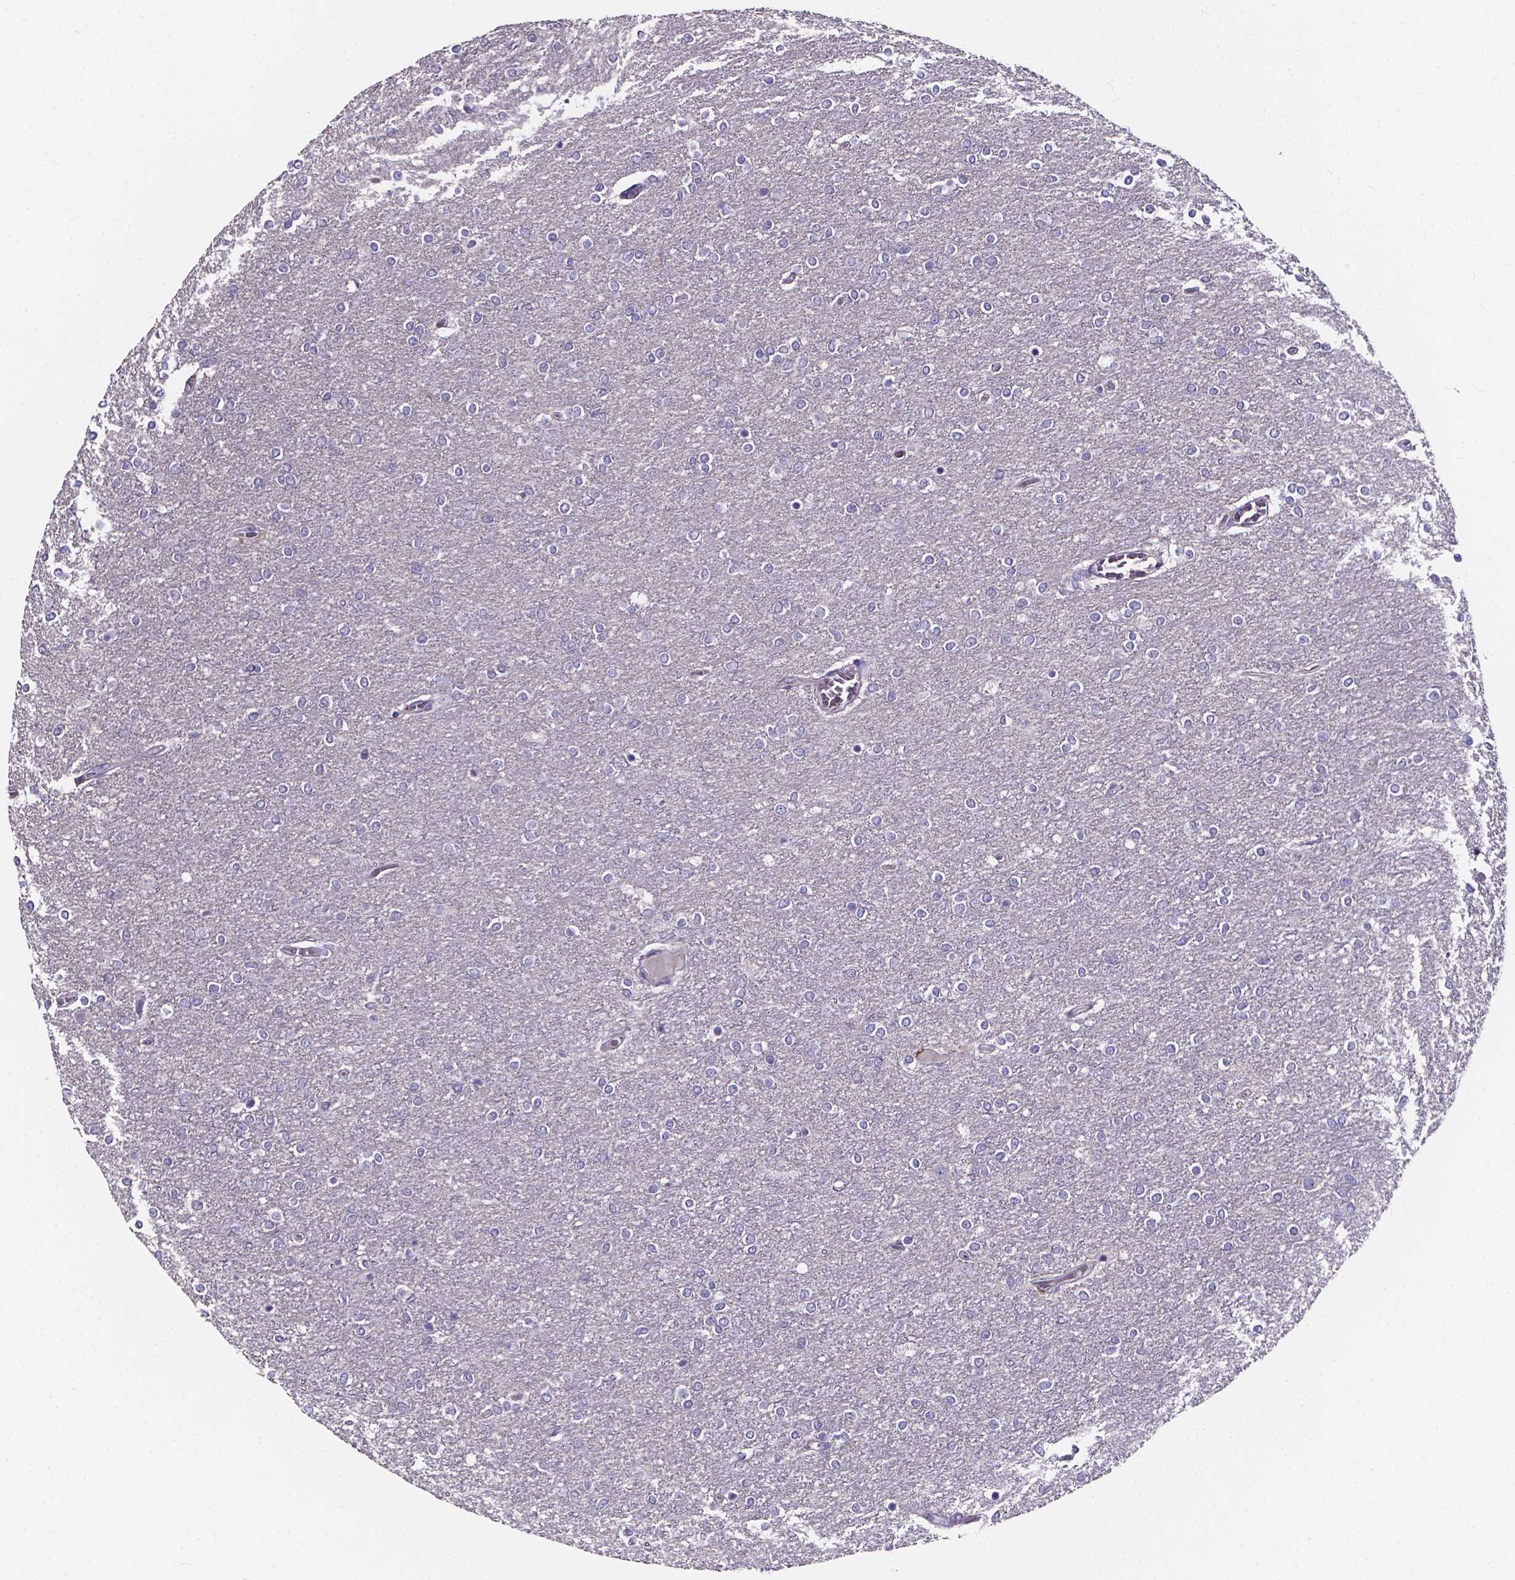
{"staining": {"intensity": "negative", "quantity": "none", "location": "none"}, "tissue": "glioma", "cell_type": "Tumor cells", "image_type": "cancer", "snomed": [{"axis": "morphology", "description": "Glioma, malignant, High grade"}, {"axis": "topography", "description": "Brain"}], "caption": "A micrograph of malignant glioma (high-grade) stained for a protein exhibits no brown staining in tumor cells. (DAB IHC, high magnification).", "gene": "THEMIS", "patient": {"sex": "female", "age": 61}}